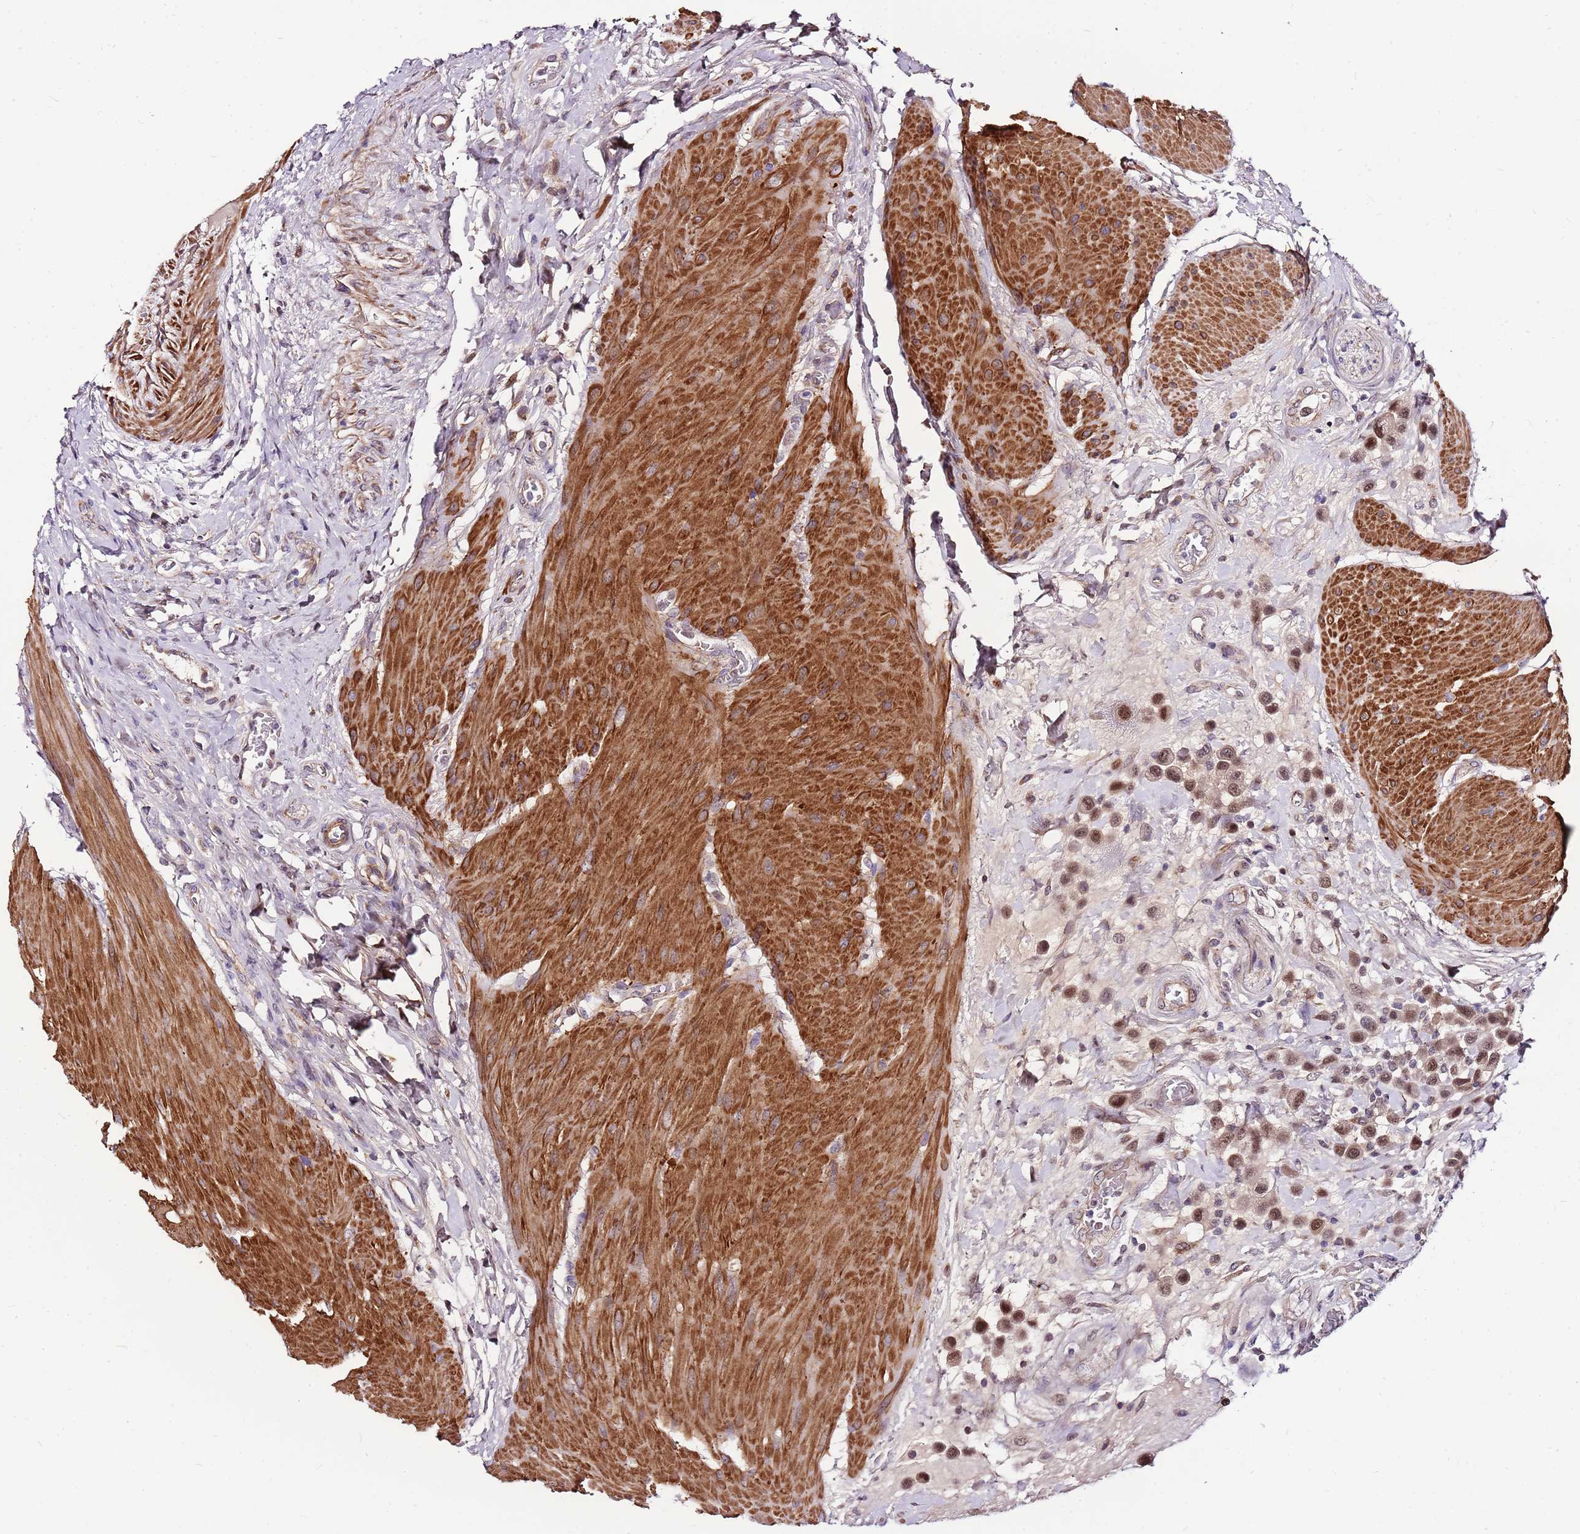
{"staining": {"intensity": "moderate", "quantity": ">75%", "location": "nuclear"}, "tissue": "urothelial cancer", "cell_type": "Tumor cells", "image_type": "cancer", "snomed": [{"axis": "morphology", "description": "Urothelial carcinoma, High grade"}, {"axis": "topography", "description": "Urinary bladder"}], "caption": "High-grade urothelial carcinoma stained for a protein reveals moderate nuclear positivity in tumor cells.", "gene": "POLE3", "patient": {"sex": "male", "age": 50}}